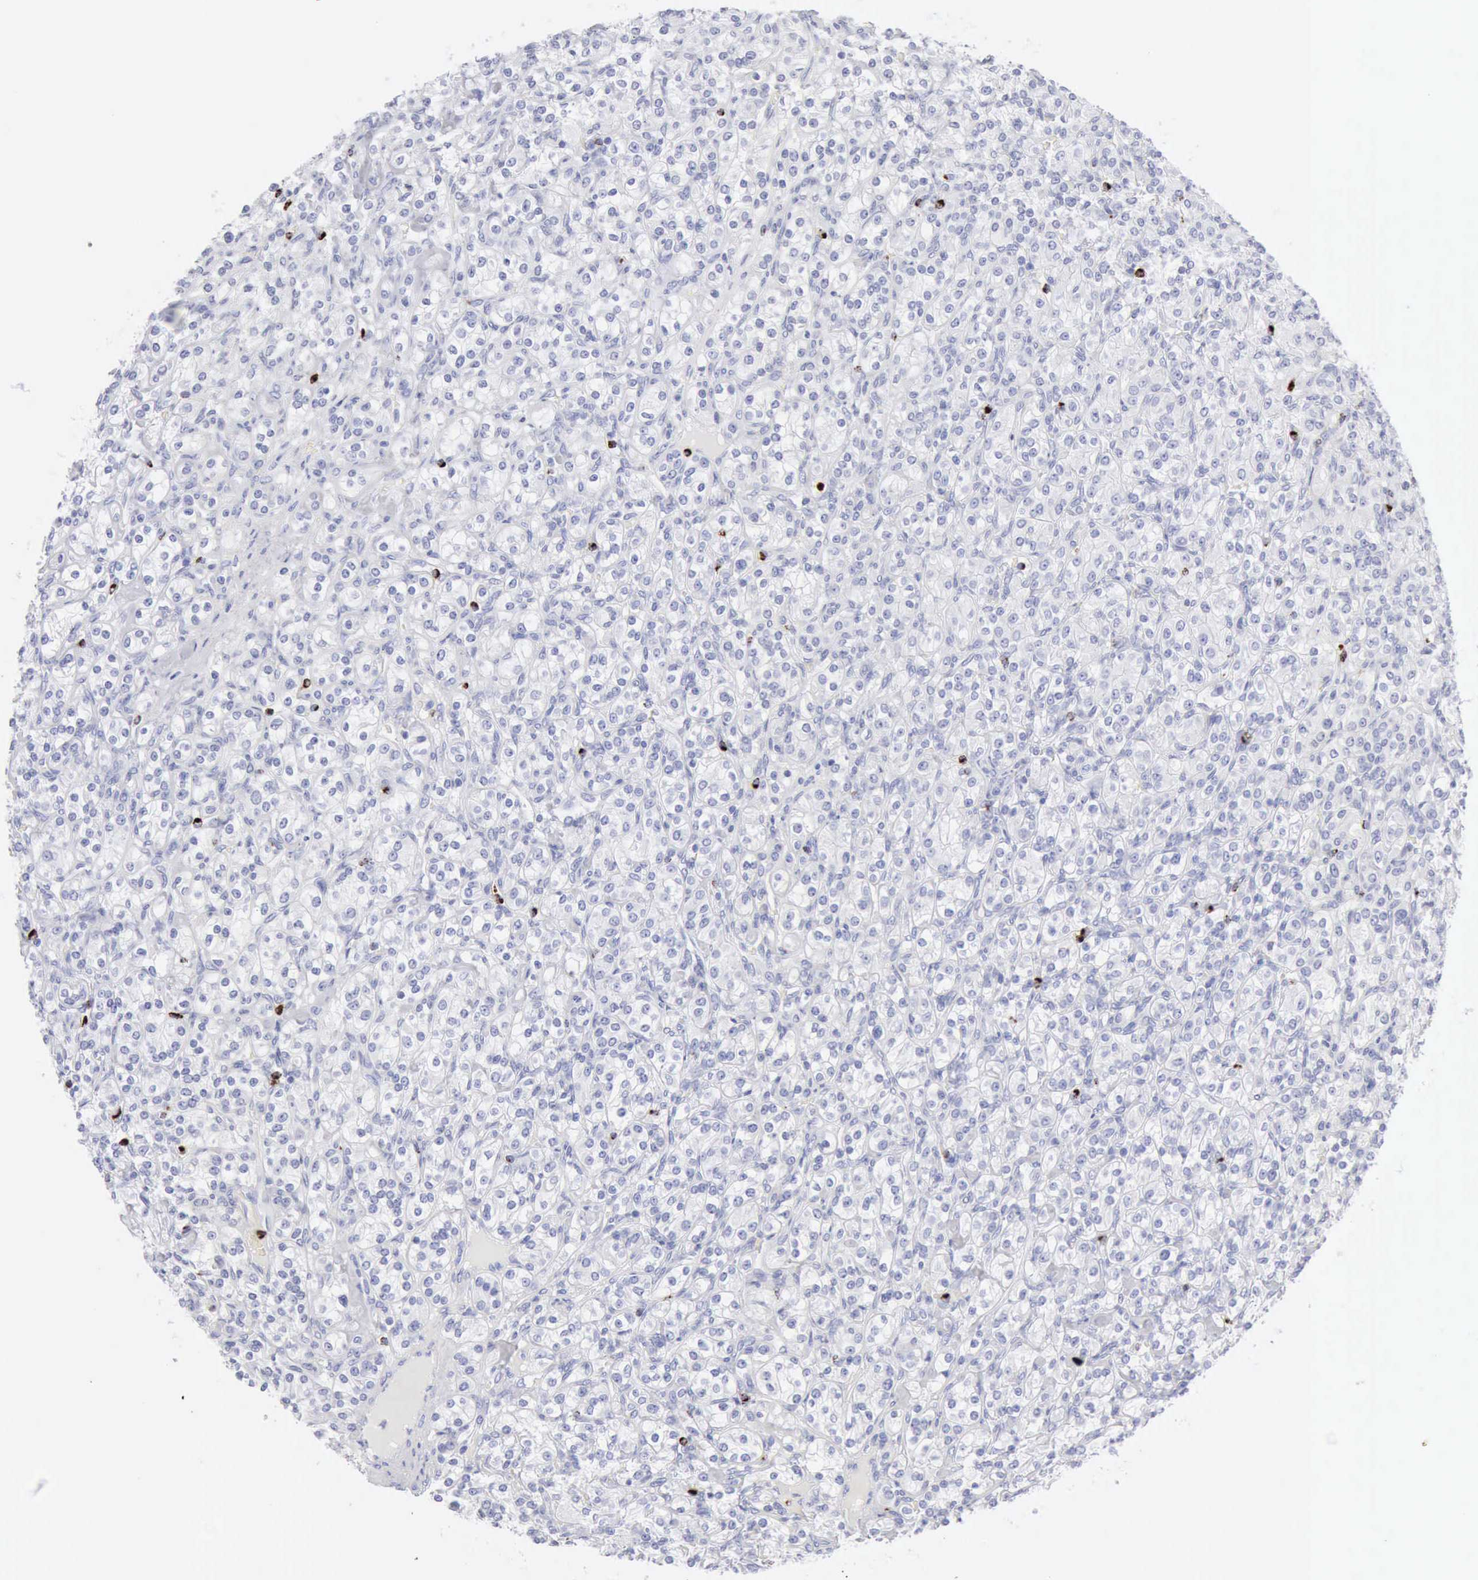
{"staining": {"intensity": "negative", "quantity": "none", "location": "none"}, "tissue": "renal cancer", "cell_type": "Tumor cells", "image_type": "cancer", "snomed": [{"axis": "morphology", "description": "Adenocarcinoma, NOS"}, {"axis": "topography", "description": "Kidney"}], "caption": "DAB immunohistochemical staining of renal adenocarcinoma displays no significant expression in tumor cells.", "gene": "GZMB", "patient": {"sex": "male", "age": 77}}